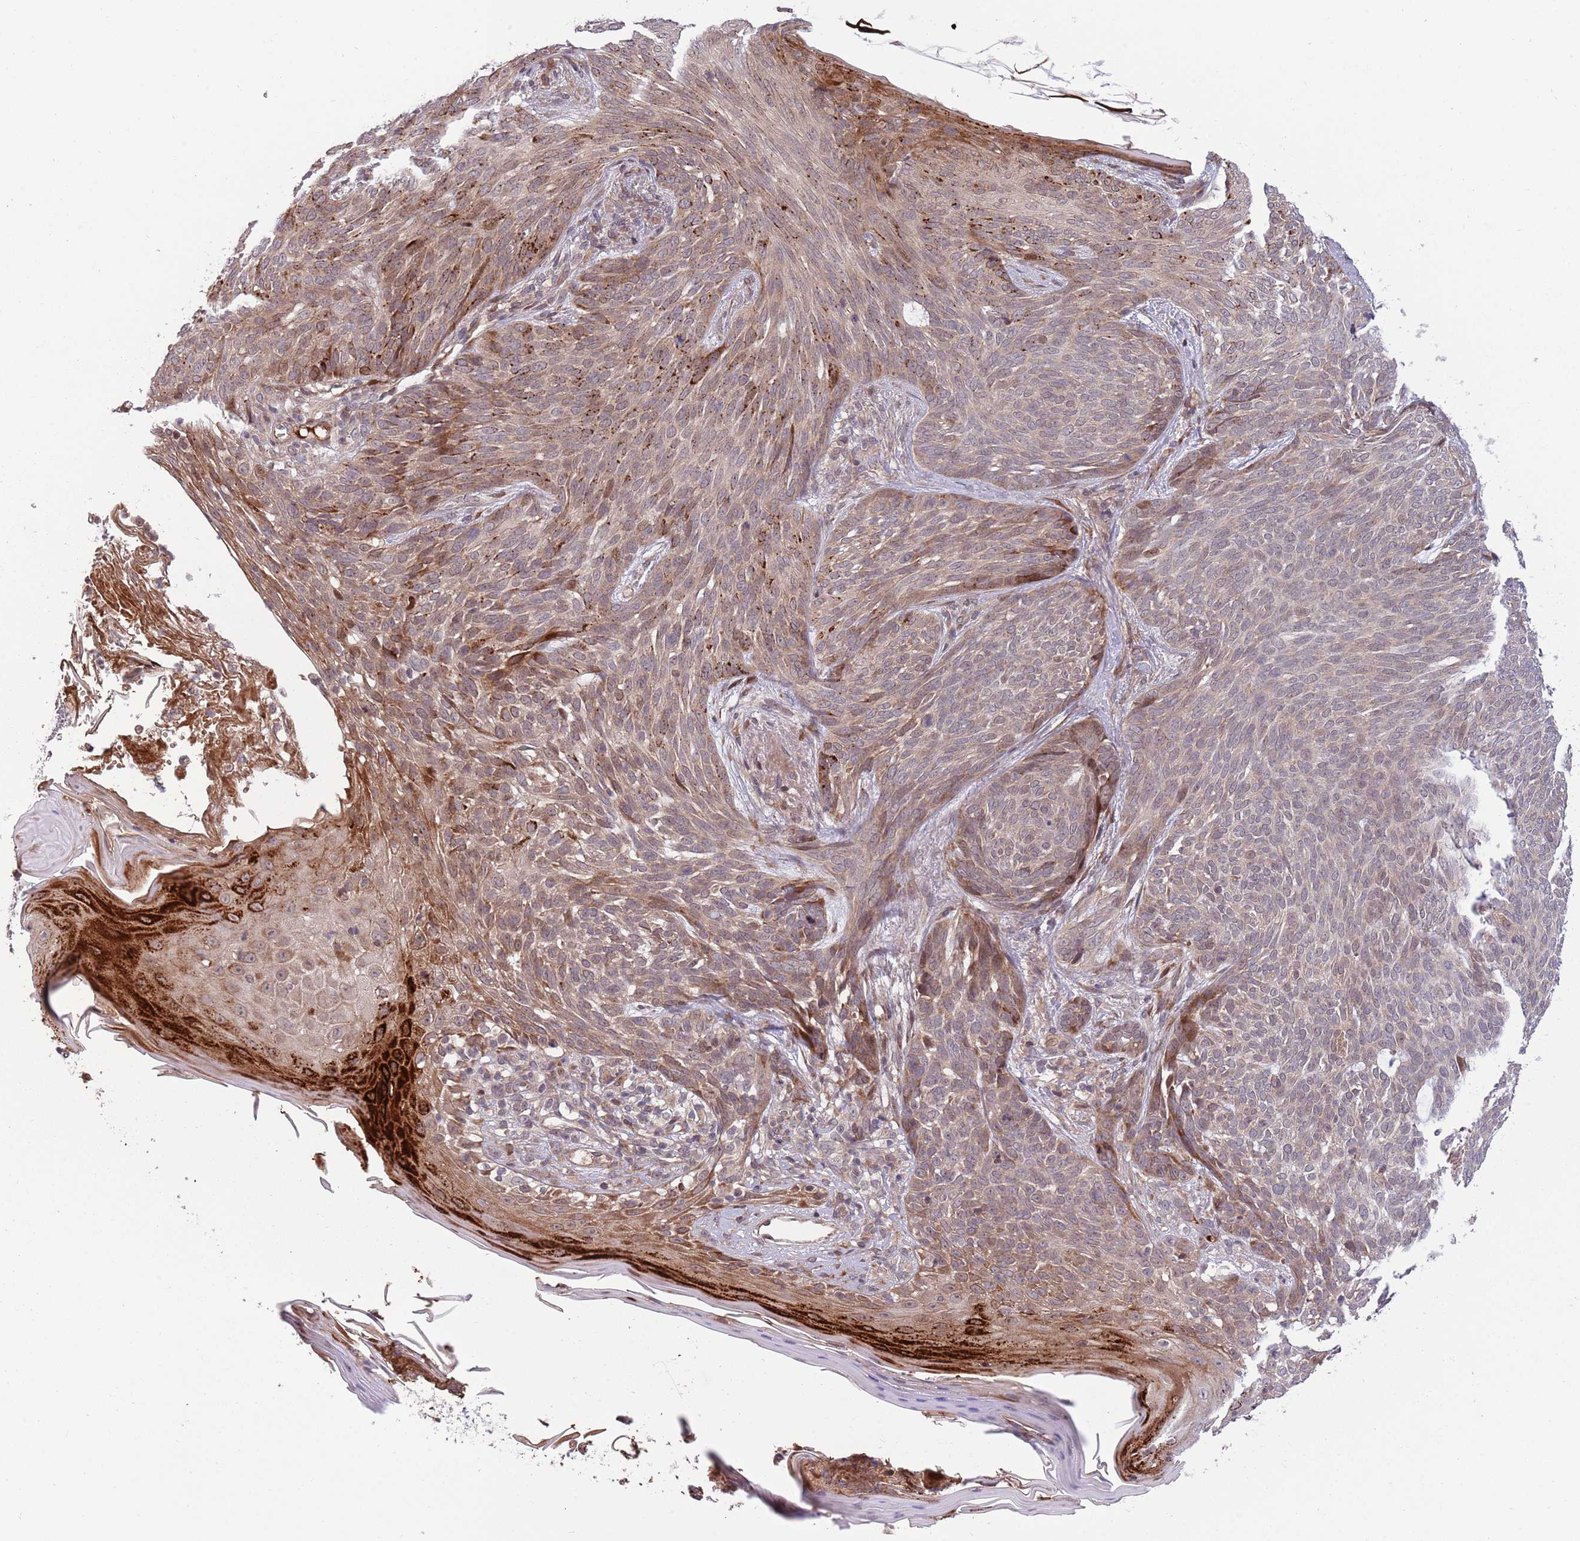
{"staining": {"intensity": "moderate", "quantity": "25%-75%", "location": "cytoplasmic/membranous"}, "tissue": "skin cancer", "cell_type": "Tumor cells", "image_type": "cancer", "snomed": [{"axis": "morphology", "description": "Basal cell carcinoma"}, {"axis": "topography", "description": "Skin"}], "caption": "DAB immunohistochemical staining of skin basal cell carcinoma reveals moderate cytoplasmic/membranous protein expression in about 25%-75% of tumor cells.", "gene": "NT5DC4", "patient": {"sex": "female", "age": 86}}